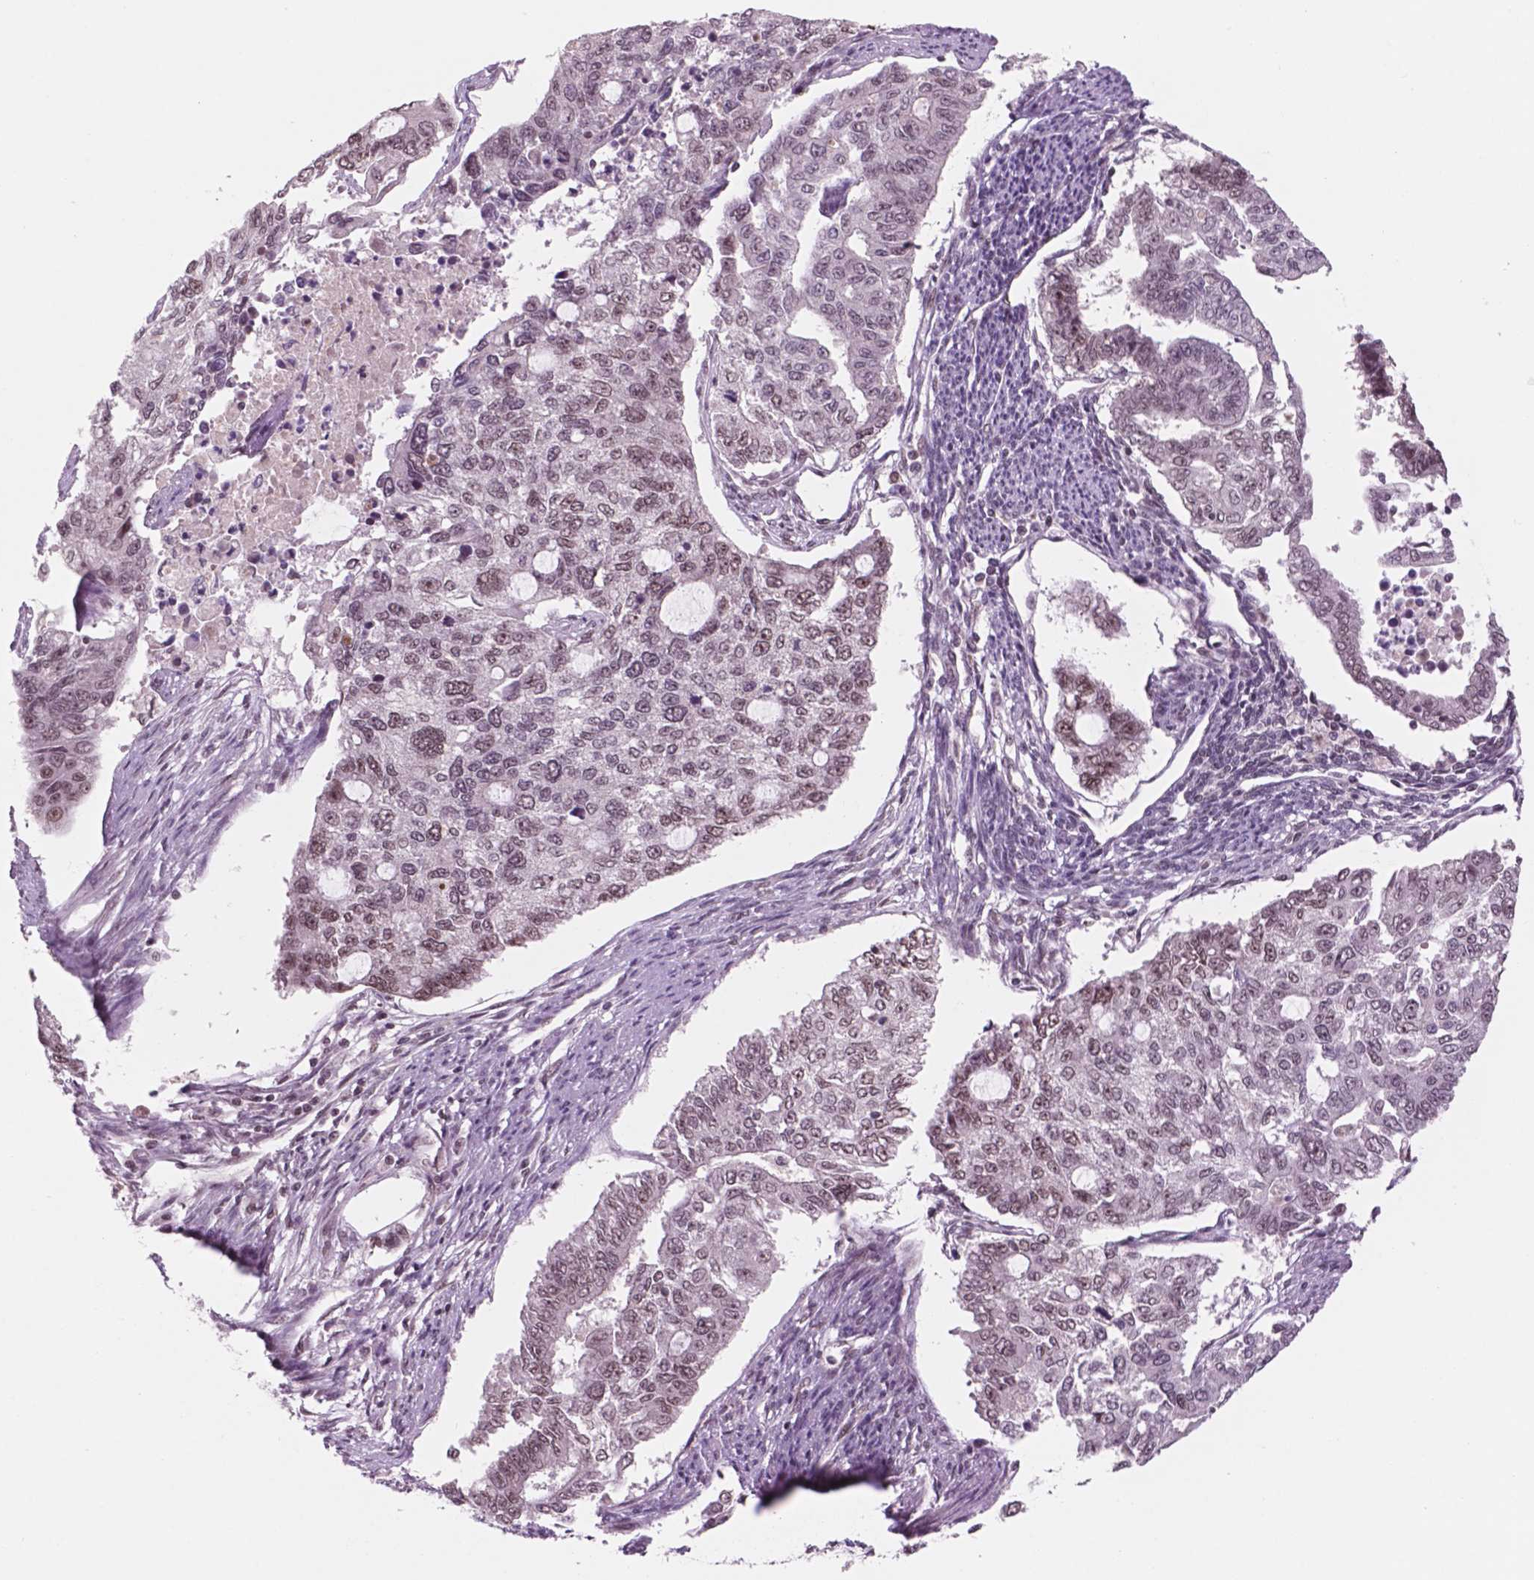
{"staining": {"intensity": "moderate", "quantity": "25%-75%", "location": "nuclear"}, "tissue": "endometrial cancer", "cell_type": "Tumor cells", "image_type": "cancer", "snomed": [{"axis": "morphology", "description": "Adenocarcinoma, NOS"}, {"axis": "topography", "description": "Uterus"}], "caption": "A high-resolution image shows IHC staining of endometrial adenocarcinoma, which reveals moderate nuclear expression in approximately 25%-75% of tumor cells.", "gene": "POLR2E", "patient": {"sex": "female", "age": 59}}